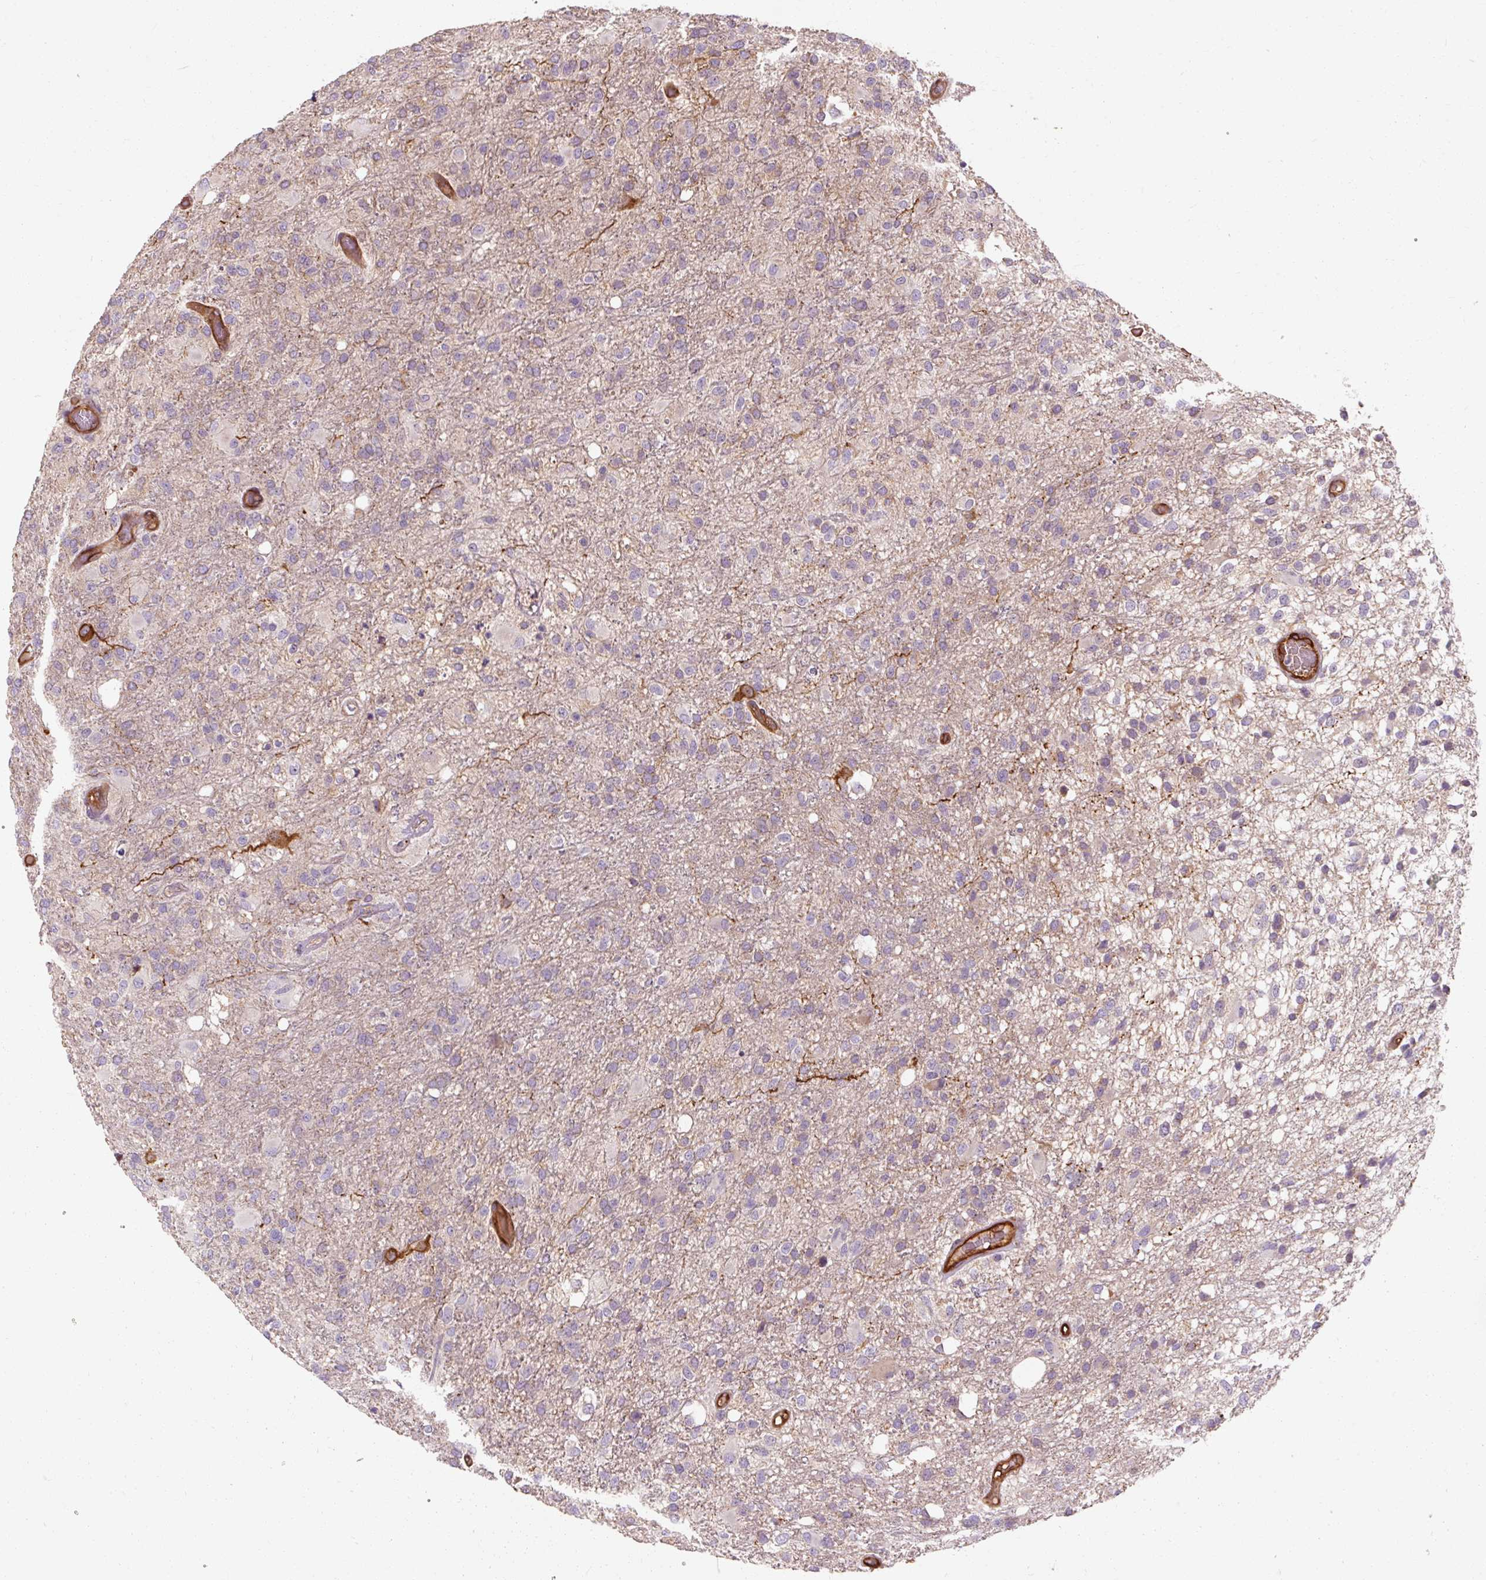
{"staining": {"intensity": "negative", "quantity": "none", "location": "none"}, "tissue": "glioma", "cell_type": "Tumor cells", "image_type": "cancer", "snomed": [{"axis": "morphology", "description": "Glioma, malignant, High grade"}, {"axis": "topography", "description": "Brain"}], "caption": "Tumor cells show no significant expression in glioma. (Stains: DAB (3,3'-diaminobenzidine) IHC with hematoxylin counter stain, Microscopy: brightfield microscopy at high magnification).", "gene": "TBC1D4", "patient": {"sex": "female", "age": 74}}